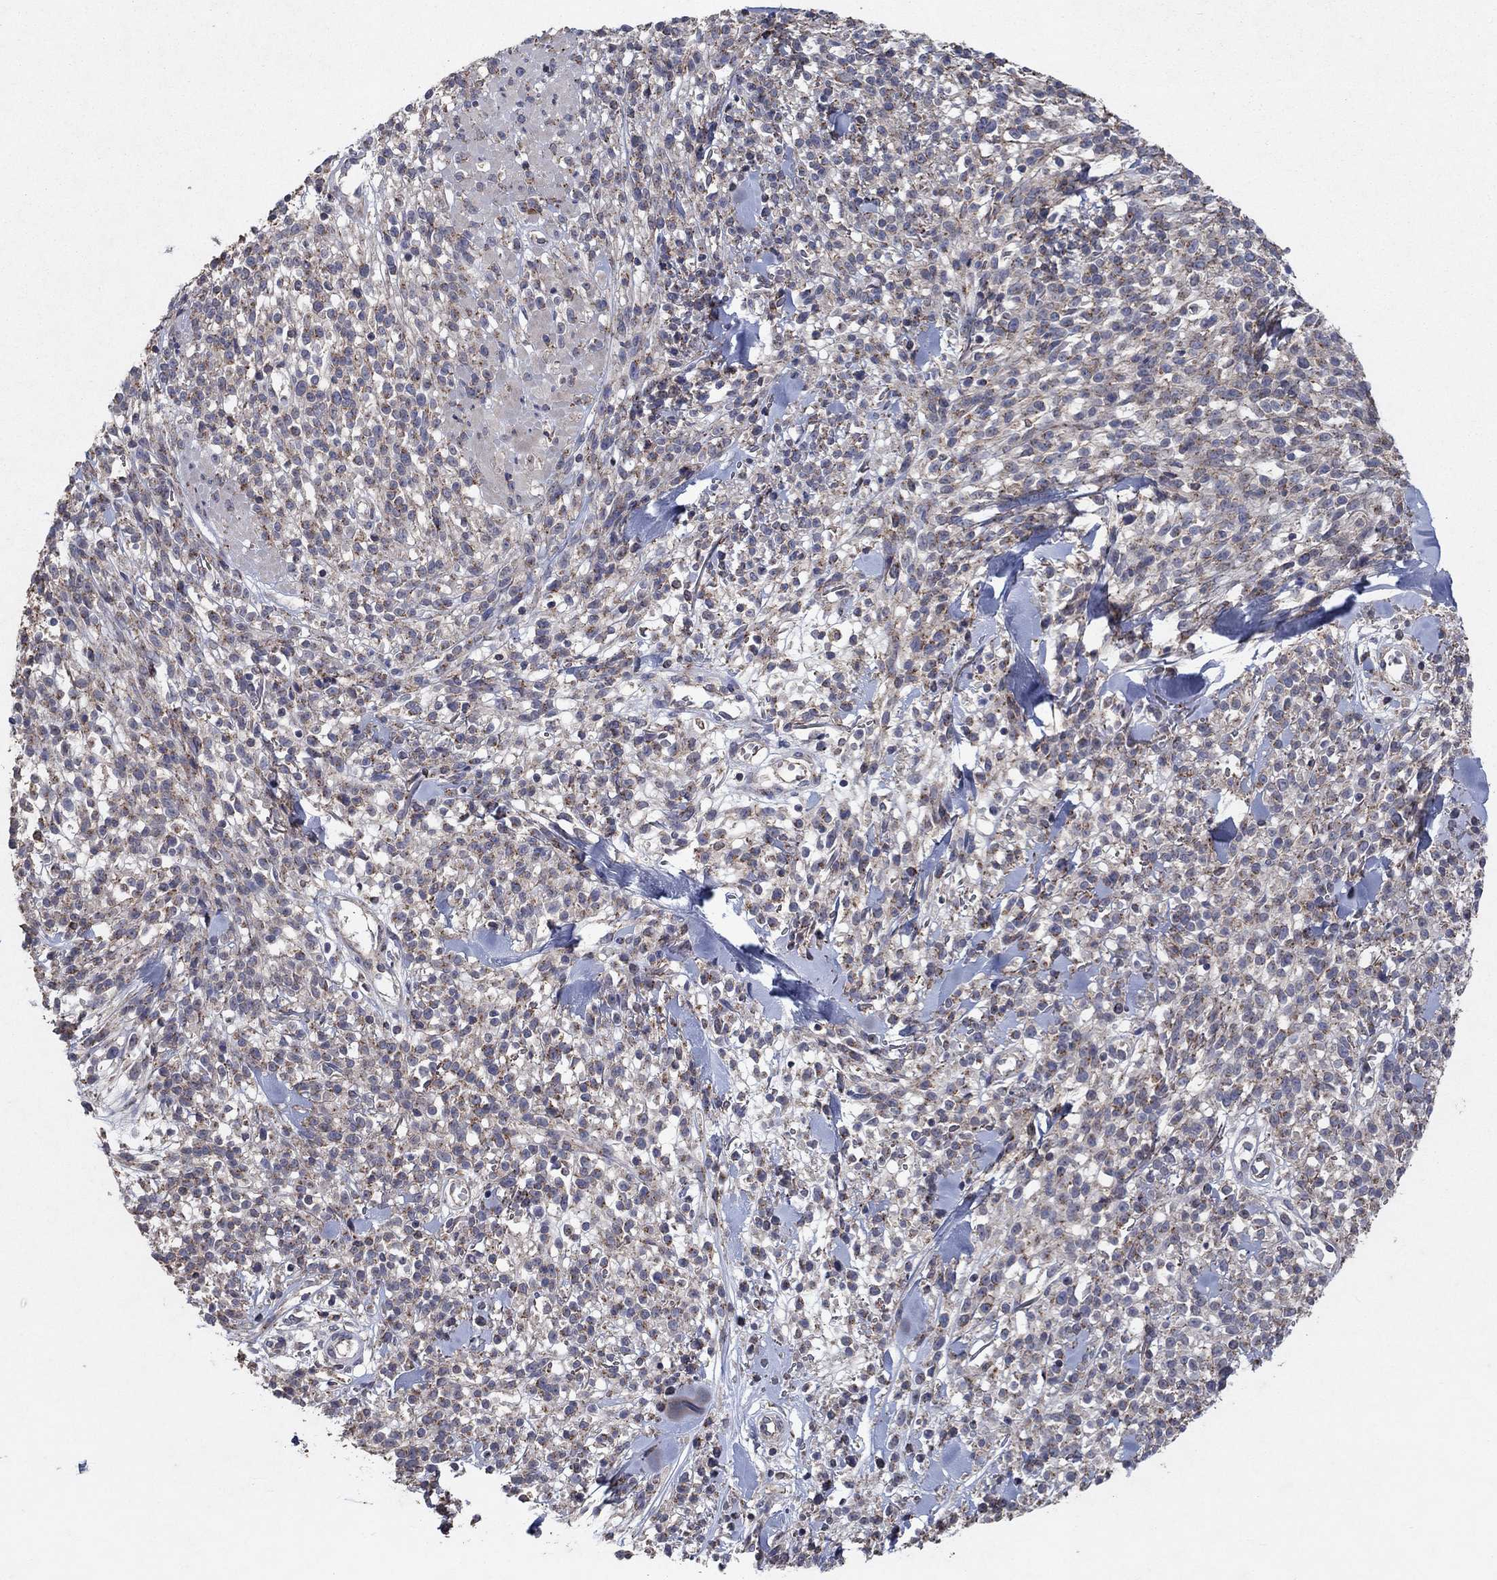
{"staining": {"intensity": "strong", "quantity": "25%-75%", "location": "cytoplasmic/membranous"}, "tissue": "melanoma", "cell_type": "Tumor cells", "image_type": "cancer", "snomed": [{"axis": "morphology", "description": "Malignant melanoma, NOS"}, {"axis": "topography", "description": "Skin"}, {"axis": "topography", "description": "Skin of trunk"}], "caption": "The histopathology image exhibits staining of malignant melanoma, revealing strong cytoplasmic/membranous protein expression (brown color) within tumor cells.", "gene": "FRG1", "patient": {"sex": "male", "age": 74}}